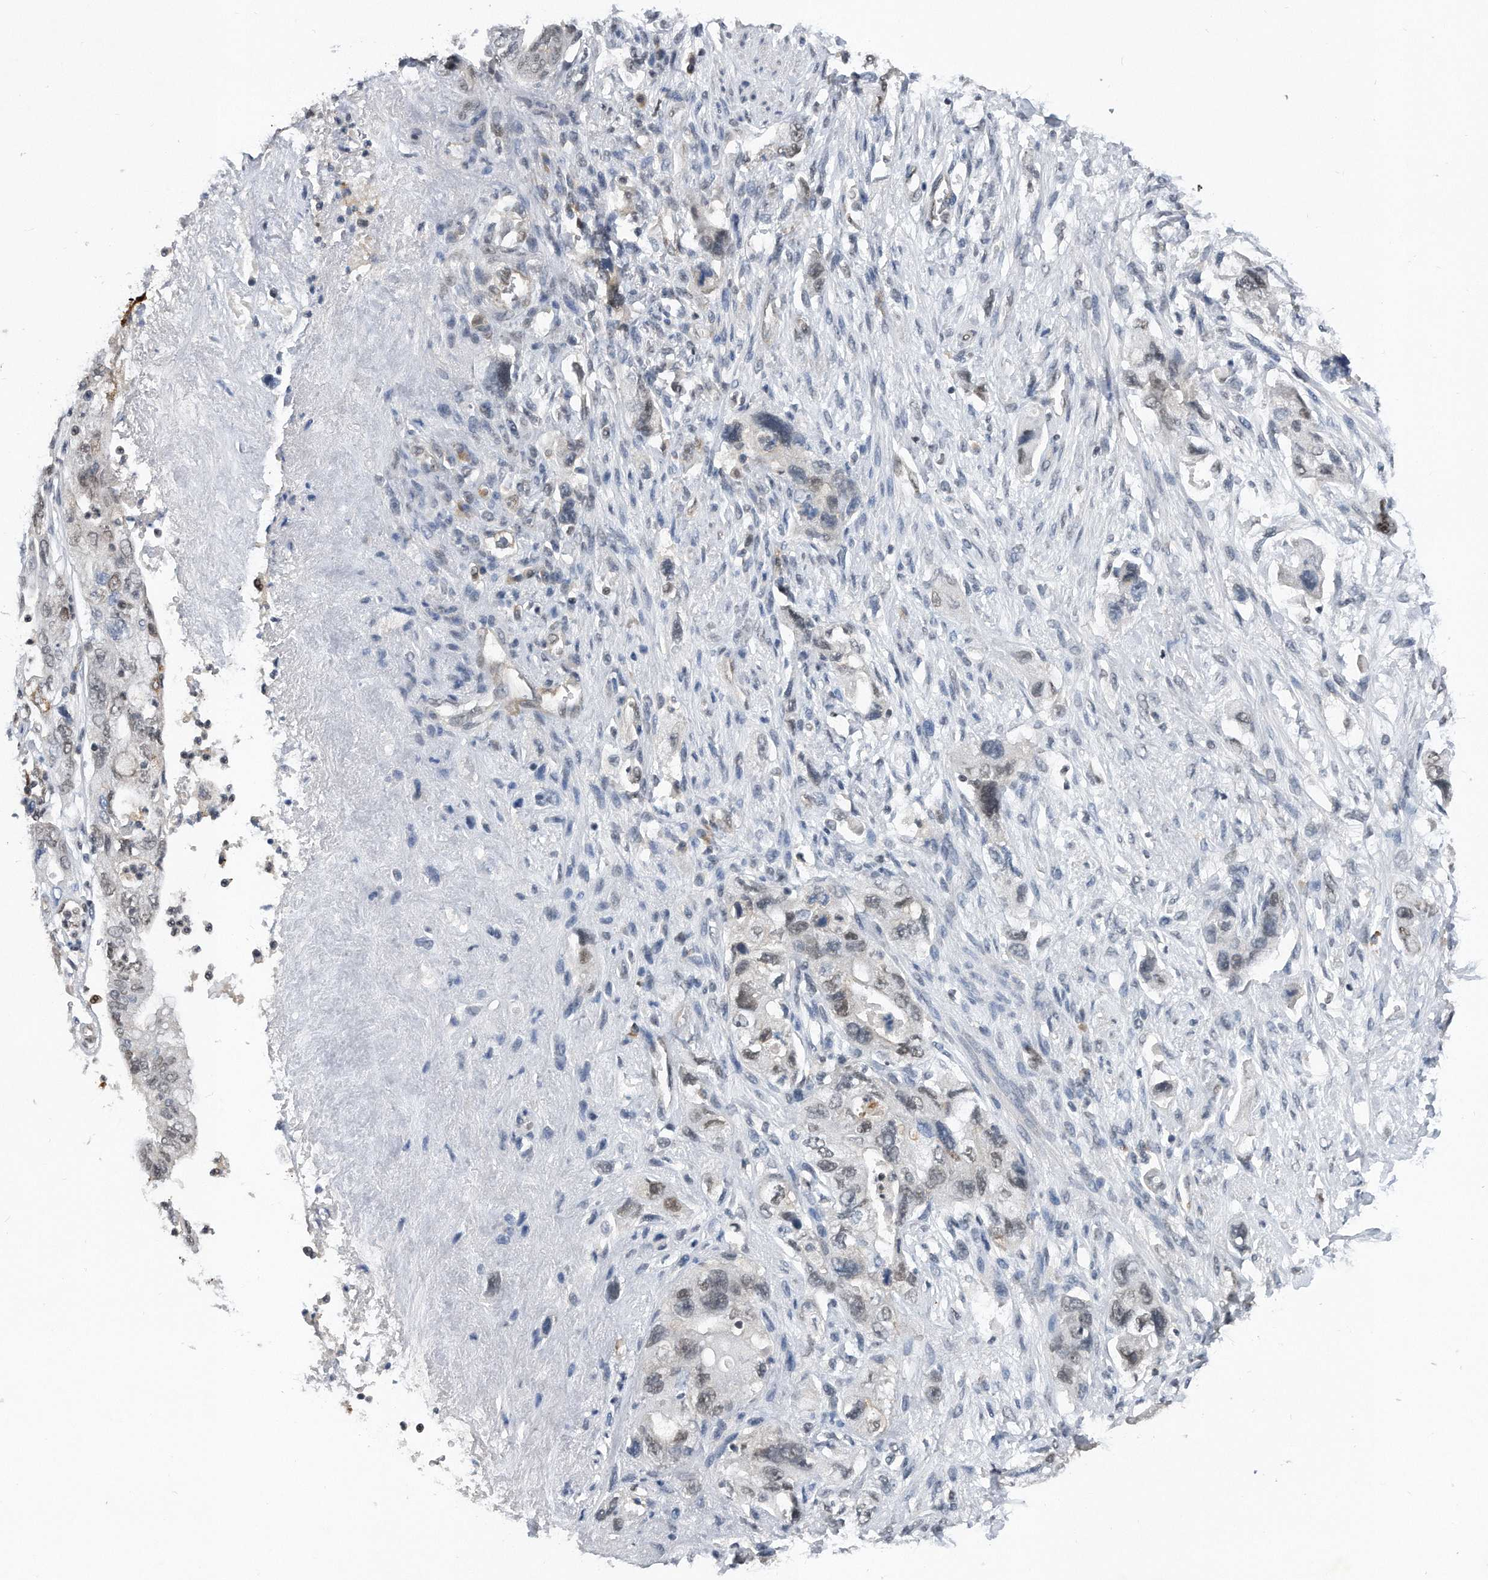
{"staining": {"intensity": "negative", "quantity": "none", "location": "none"}, "tissue": "pancreatic cancer", "cell_type": "Tumor cells", "image_type": "cancer", "snomed": [{"axis": "morphology", "description": "Adenocarcinoma, NOS"}, {"axis": "topography", "description": "Pancreas"}], "caption": "The IHC image has no significant positivity in tumor cells of pancreatic cancer (adenocarcinoma) tissue.", "gene": "TP53INP1", "patient": {"sex": "female", "age": 73}}